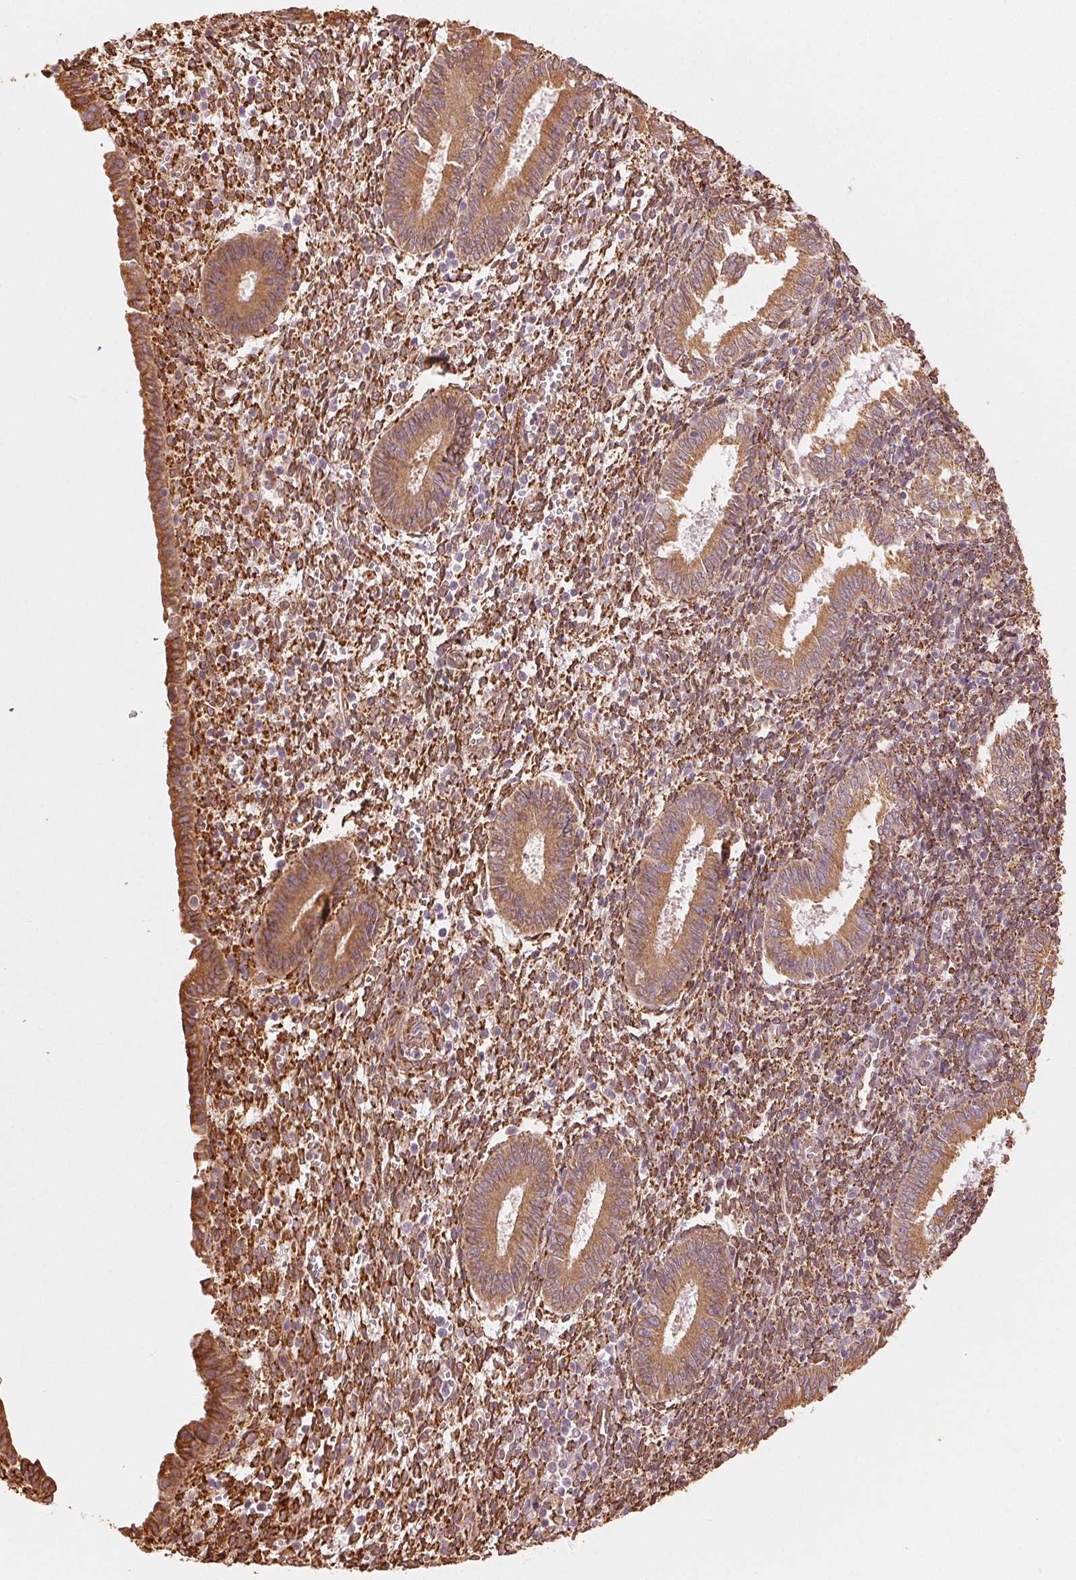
{"staining": {"intensity": "strong", "quantity": "25%-75%", "location": "cytoplasmic/membranous"}, "tissue": "endometrium", "cell_type": "Cells in endometrial stroma", "image_type": "normal", "snomed": [{"axis": "morphology", "description": "Normal tissue, NOS"}, {"axis": "topography", "description": "Endometrium"}], "caption": "Strong cytoplasmic/membranous protein positivity is identified in about 25%-75% of cells in endometrial stroma in endometrium.", "gene": "RCN3", "patient": {"sex": "female", "age": 25}}